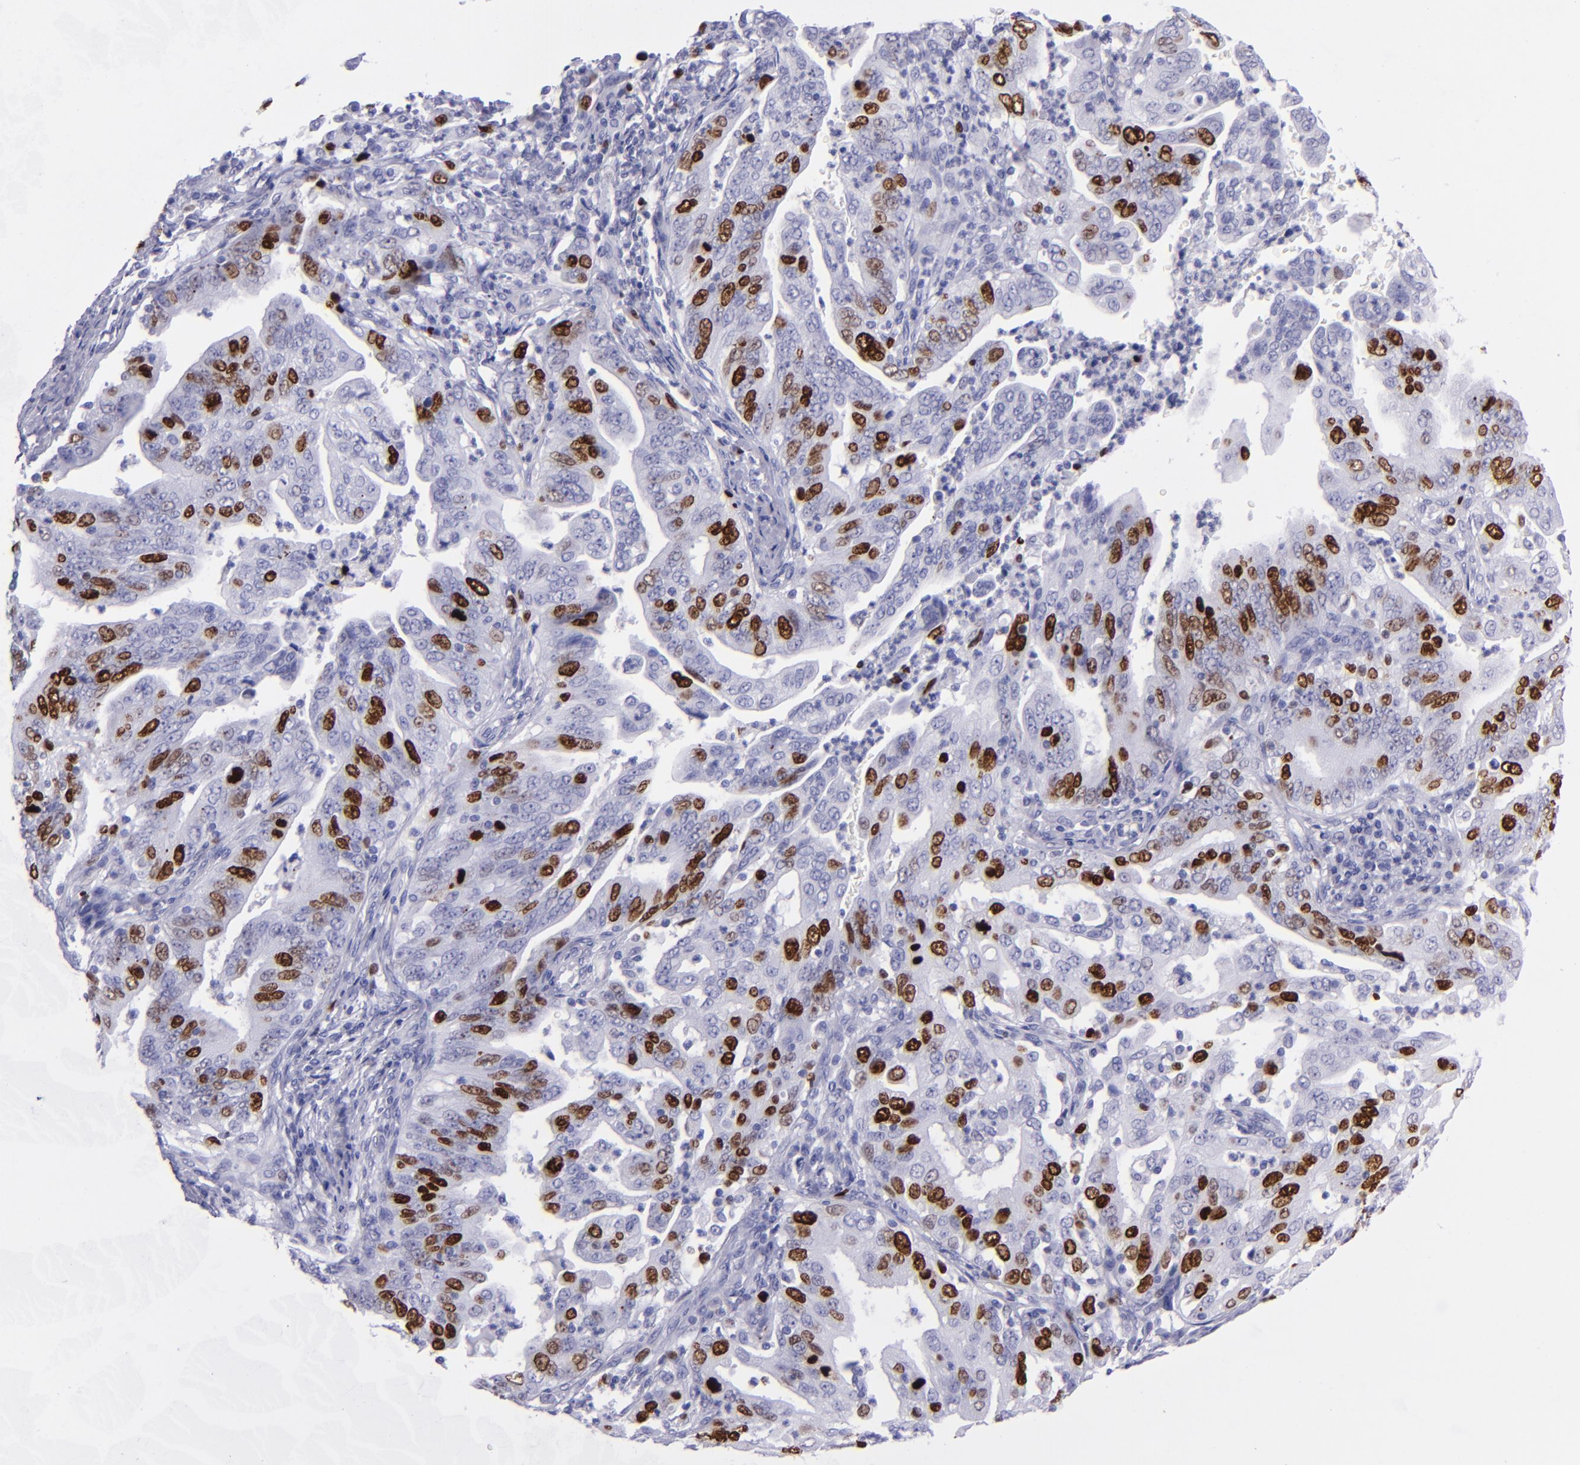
{"staining": {"intensity": "strong", "quantity": "25%-75%", "location": "nuclear"}, "tissue": "stomach cancer", "cell_type": "Tumor cells", "image_type": "cancer", "snomed": [{"axis": "morphology", "description": "Adenocarcinoma, NOS"}, {"axis": "topography", "description": "Stomach, upper"}], "caption": "Approximately 25%-75% of tumor cells in stomach cancer display strong nuclear protein staining as visualized by brown immunohistochemical staining.", "gene": "TOP2A", "patient": {"sex": "female", "age": 50}}